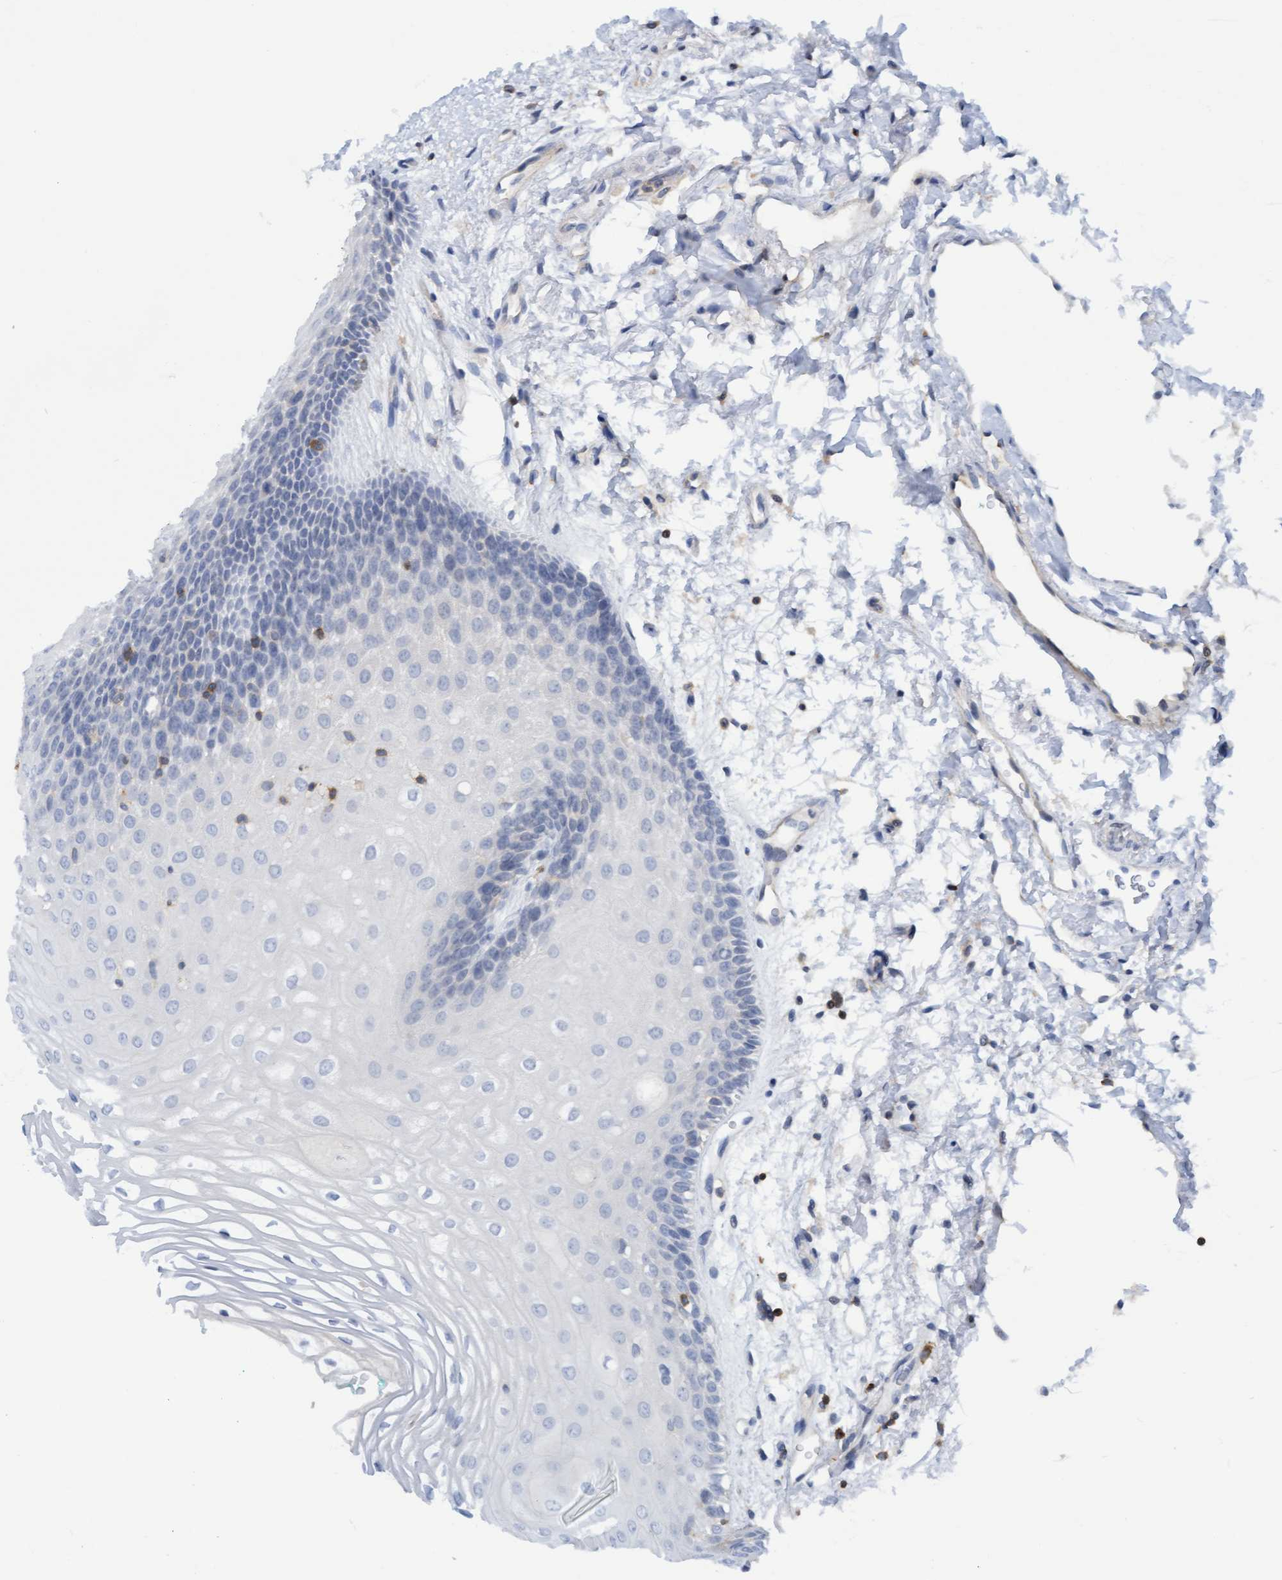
{"staining": {"intensity": "negative", "quantity": "none", "location": "none"}, "tissue": "oral mucosa", "cell_type": "Squamous epithelial cells", "image_type": "normal", "snomed": [{"axis": "morphology", "description": "Normal tissue, NOS"}, {"axis": "topography", "description": "Skeletal muscle"}, {"axis": "topography", "description": "Oral tissue"}, {"axis": "topography", "description": "Peripheral nerve tissue"}], "caption": "This is an immunohistochemistry (IHC) micrograph of benign oral mucosa. There is no staining in squamous epithelial cells.", "gene": "FNBP1", "patient": {"sex": "female", "age": 84}}